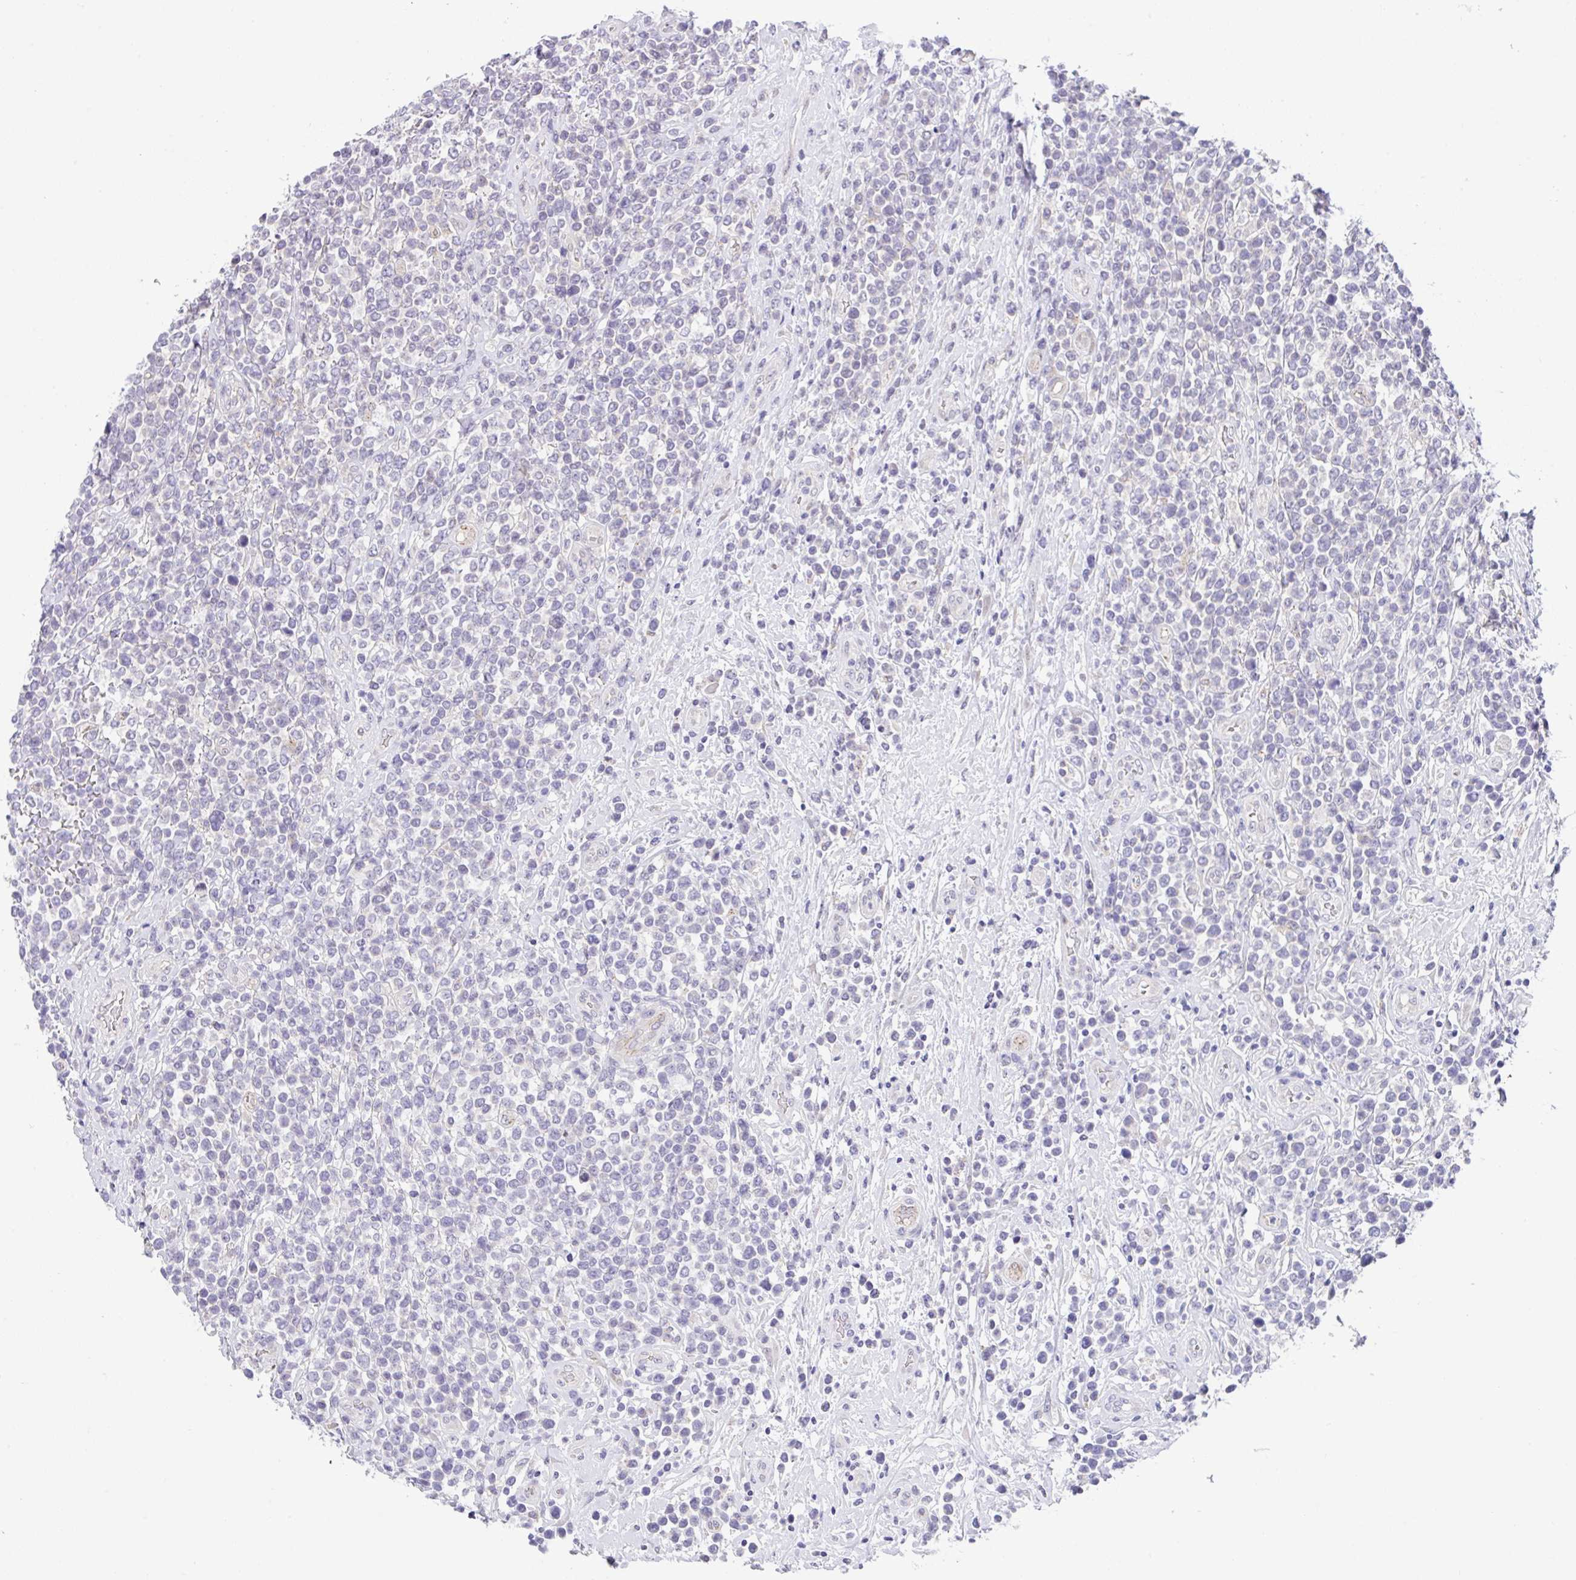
{"staining": {"intensity": "negative", "quantity": "none", "location": "none"}, "tissue": "lymphoma", "cell_type": "Tumor cells", "image_type": "cancer", "snomed": [{"axis": "morphology", "description": "Malignant lymphoma, non-Hodgkin's type, High grade"}, {"axis": "topography", "description": "Soft tissue"}], "caption": "The image demonstrates no staining of tumor cells in lymphoma. (Immunohistochemistry, brightfield microscopy, high magnification).", "gene": "CGNL1", "patient": {"sex": "female", "age": 56}}